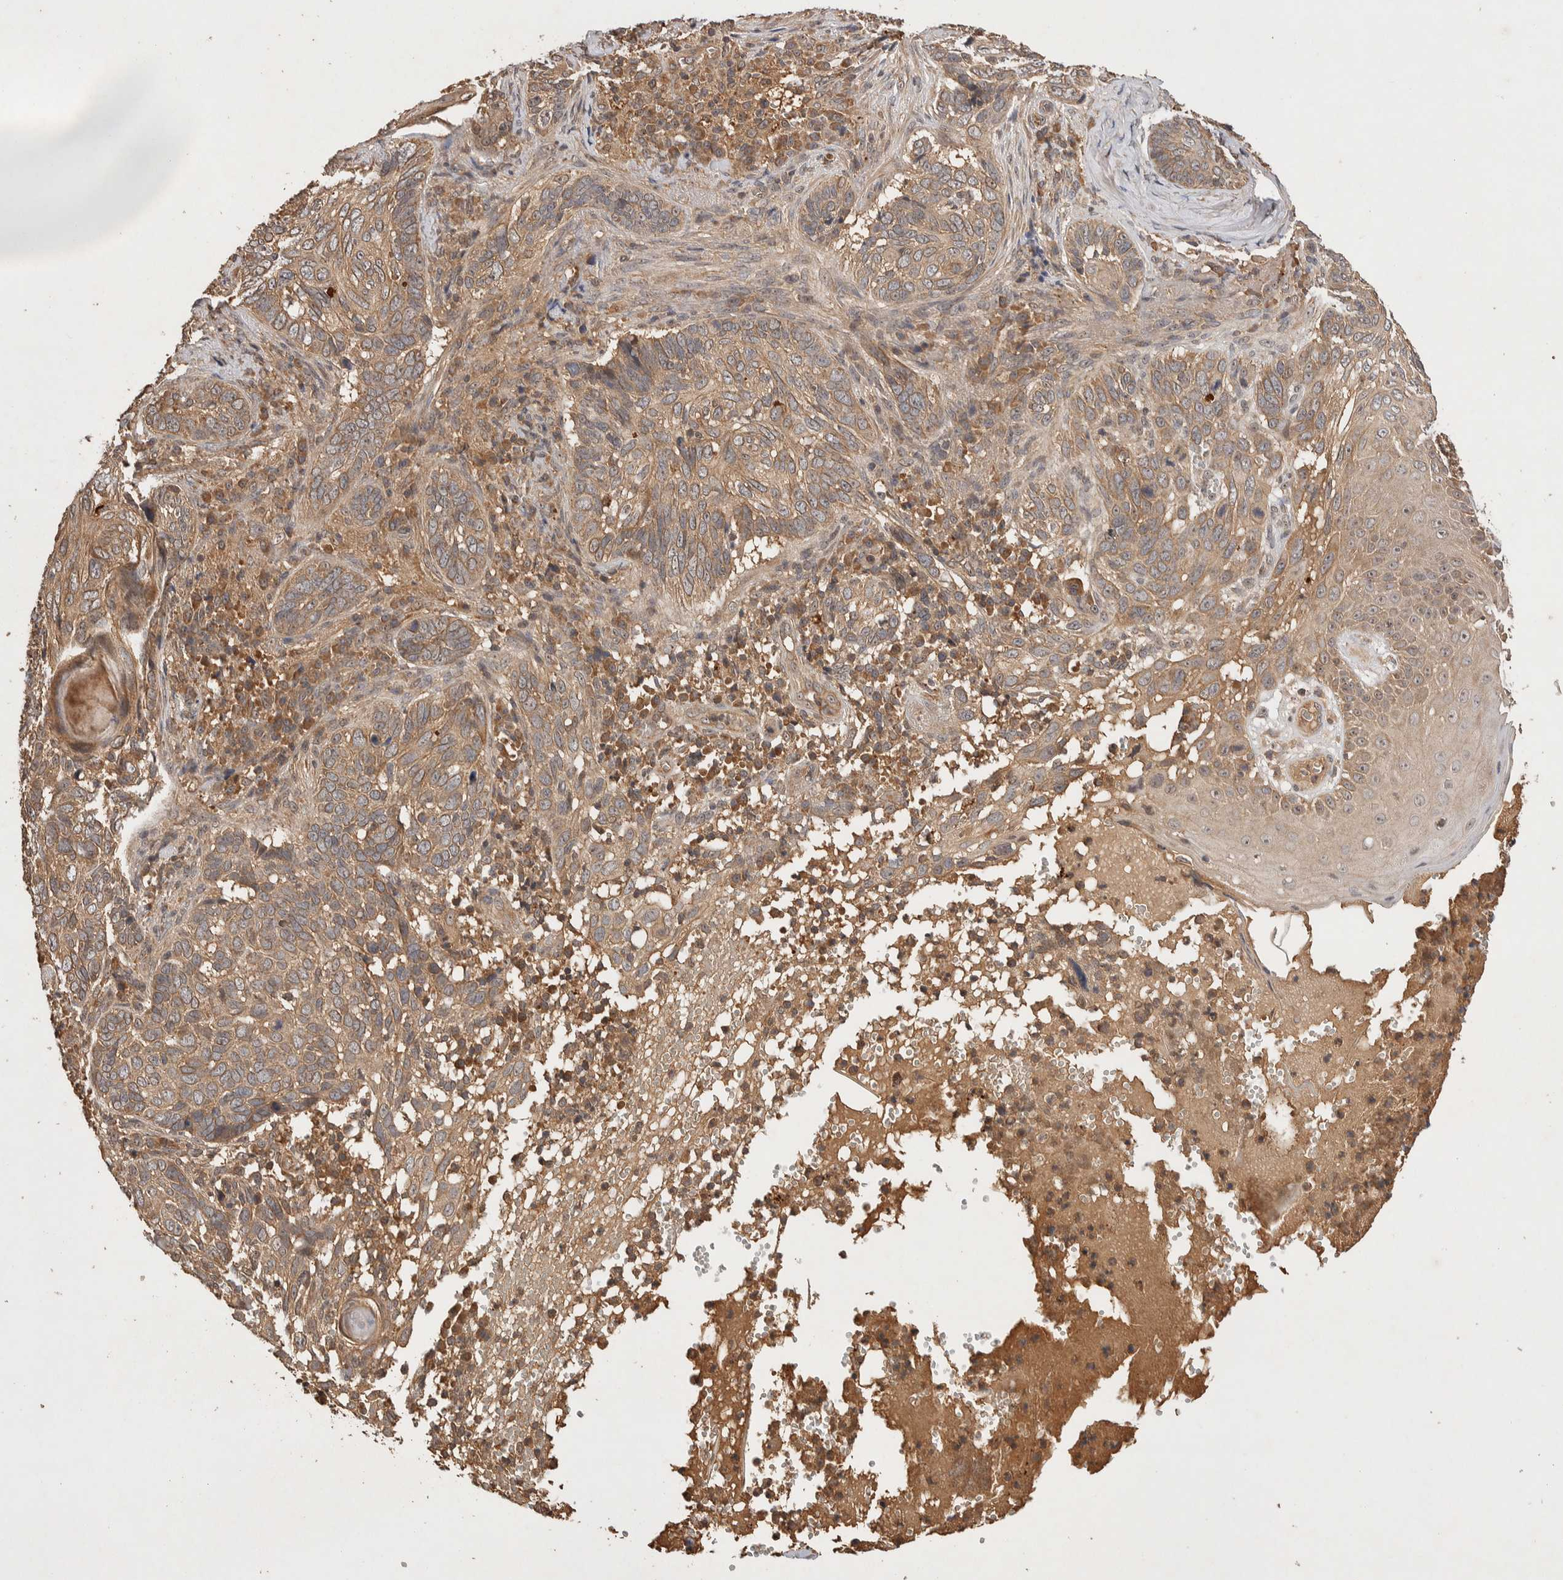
{"staining": {"intensity": "moderate", "quantity": ">75%", "location": "cytoplasmic/membranous"}, "tissue": "skin cancer", "cell_type": "Tumor cells", "image_type": "cancer", "snomed": [{"axis": "morphology", "description": "Basal cell carcinoma"}, {"axis": "topography", "description": "Skin"}], "caption": "Immunohistochemical staining of skin cancer displays medium levels of moderate cytoplasmic/membranous protein staining in approximately >75% of tumor cells.", "gene": "NSMAF", "patient": {"sex": "female", "age": 89}}